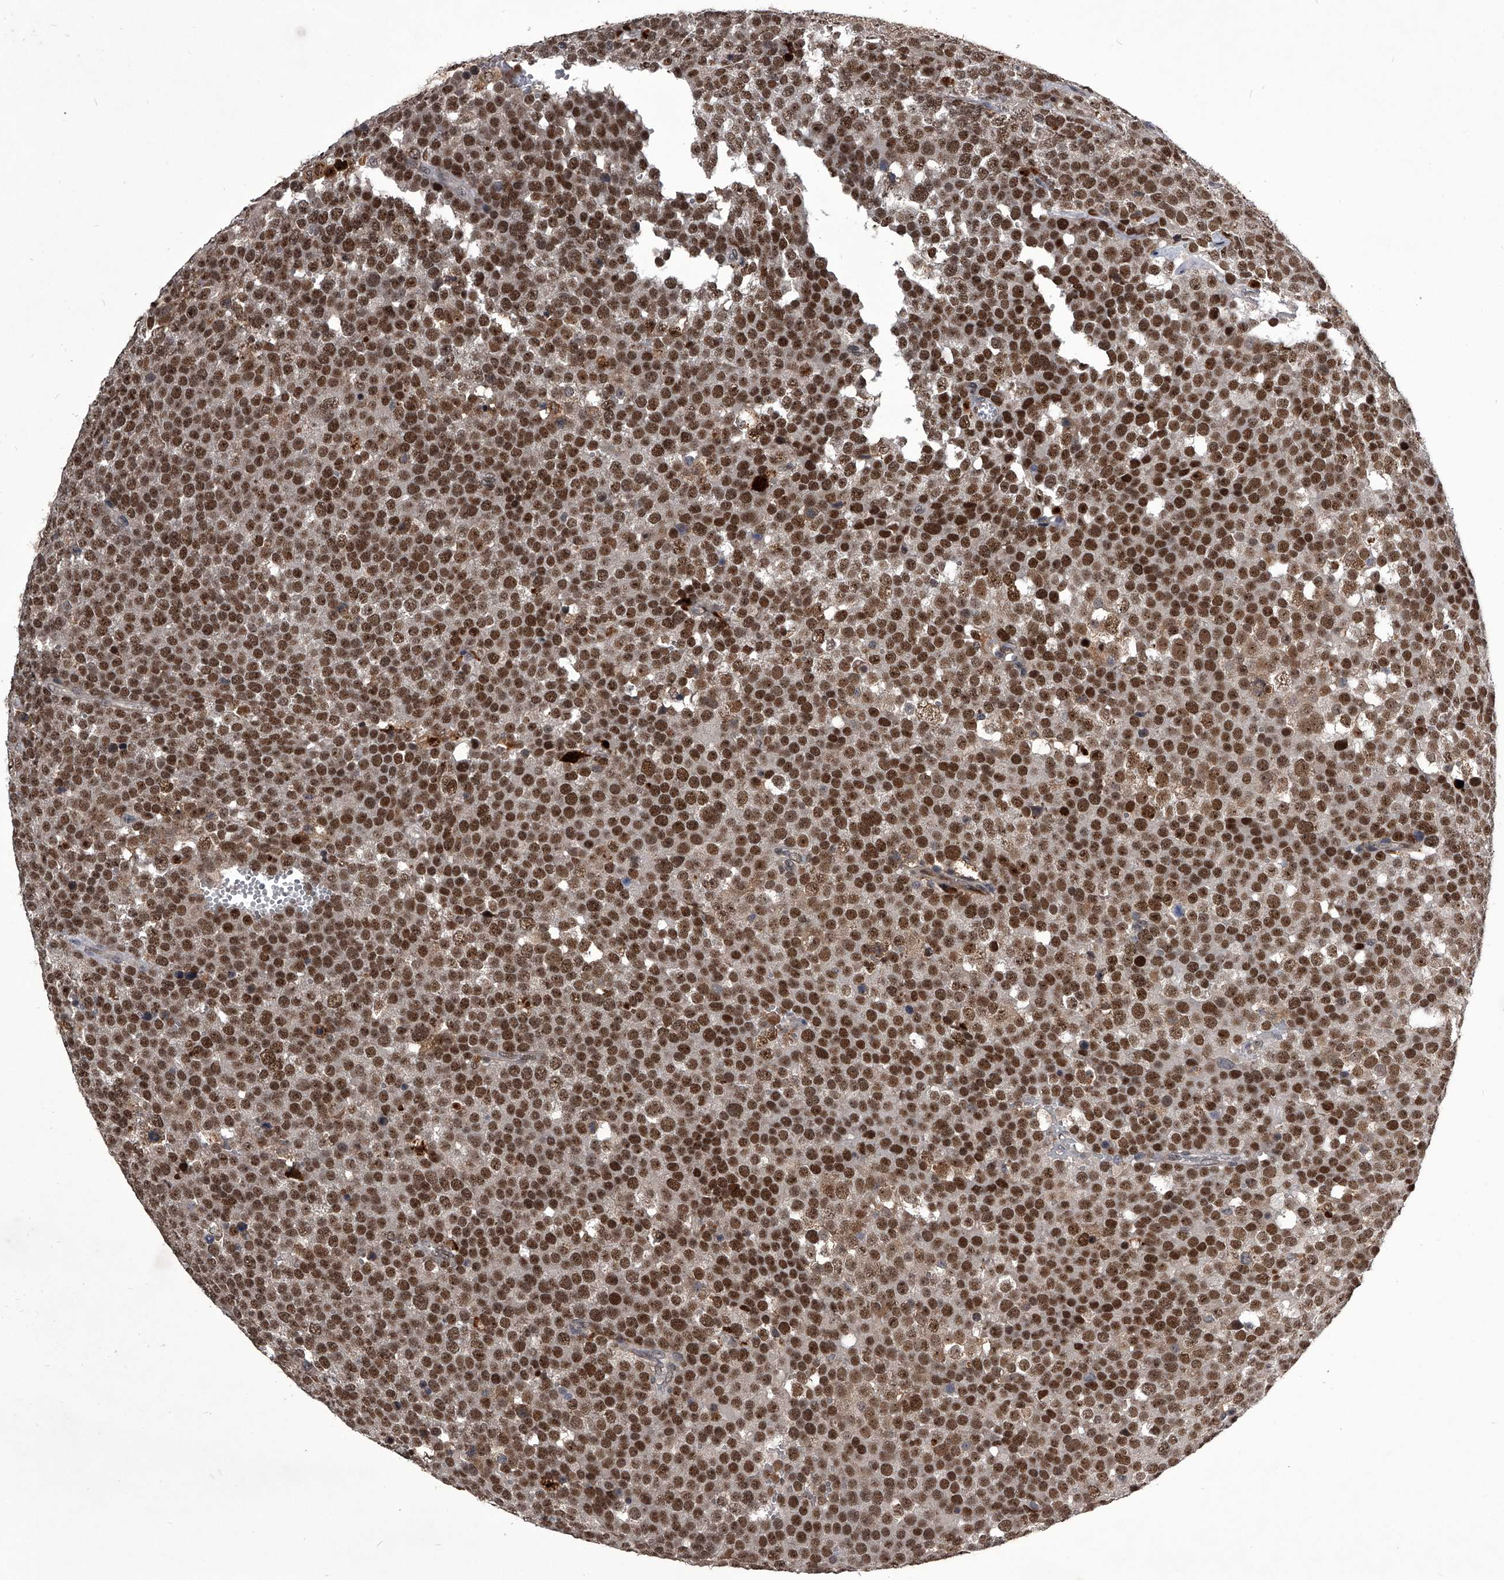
{"staining": {"intensity": "strong", "quantity": ">75%", "location": "nuclear"}, "tissue": "testis cancer", "cell_type": "Tumor cells", "image_type": "cancer", "snomed": [{"axis": "morphology", "description": "Seminoma, NOS"}, {"axis": "topography", "description": "Testis"}], "caption": "Testis cancer (seminoma) stained for a protein shows strong nuclear positivity in tumor cells.", "gene": "CMTR1", "patient": {"sex": "male", "age": 71}}